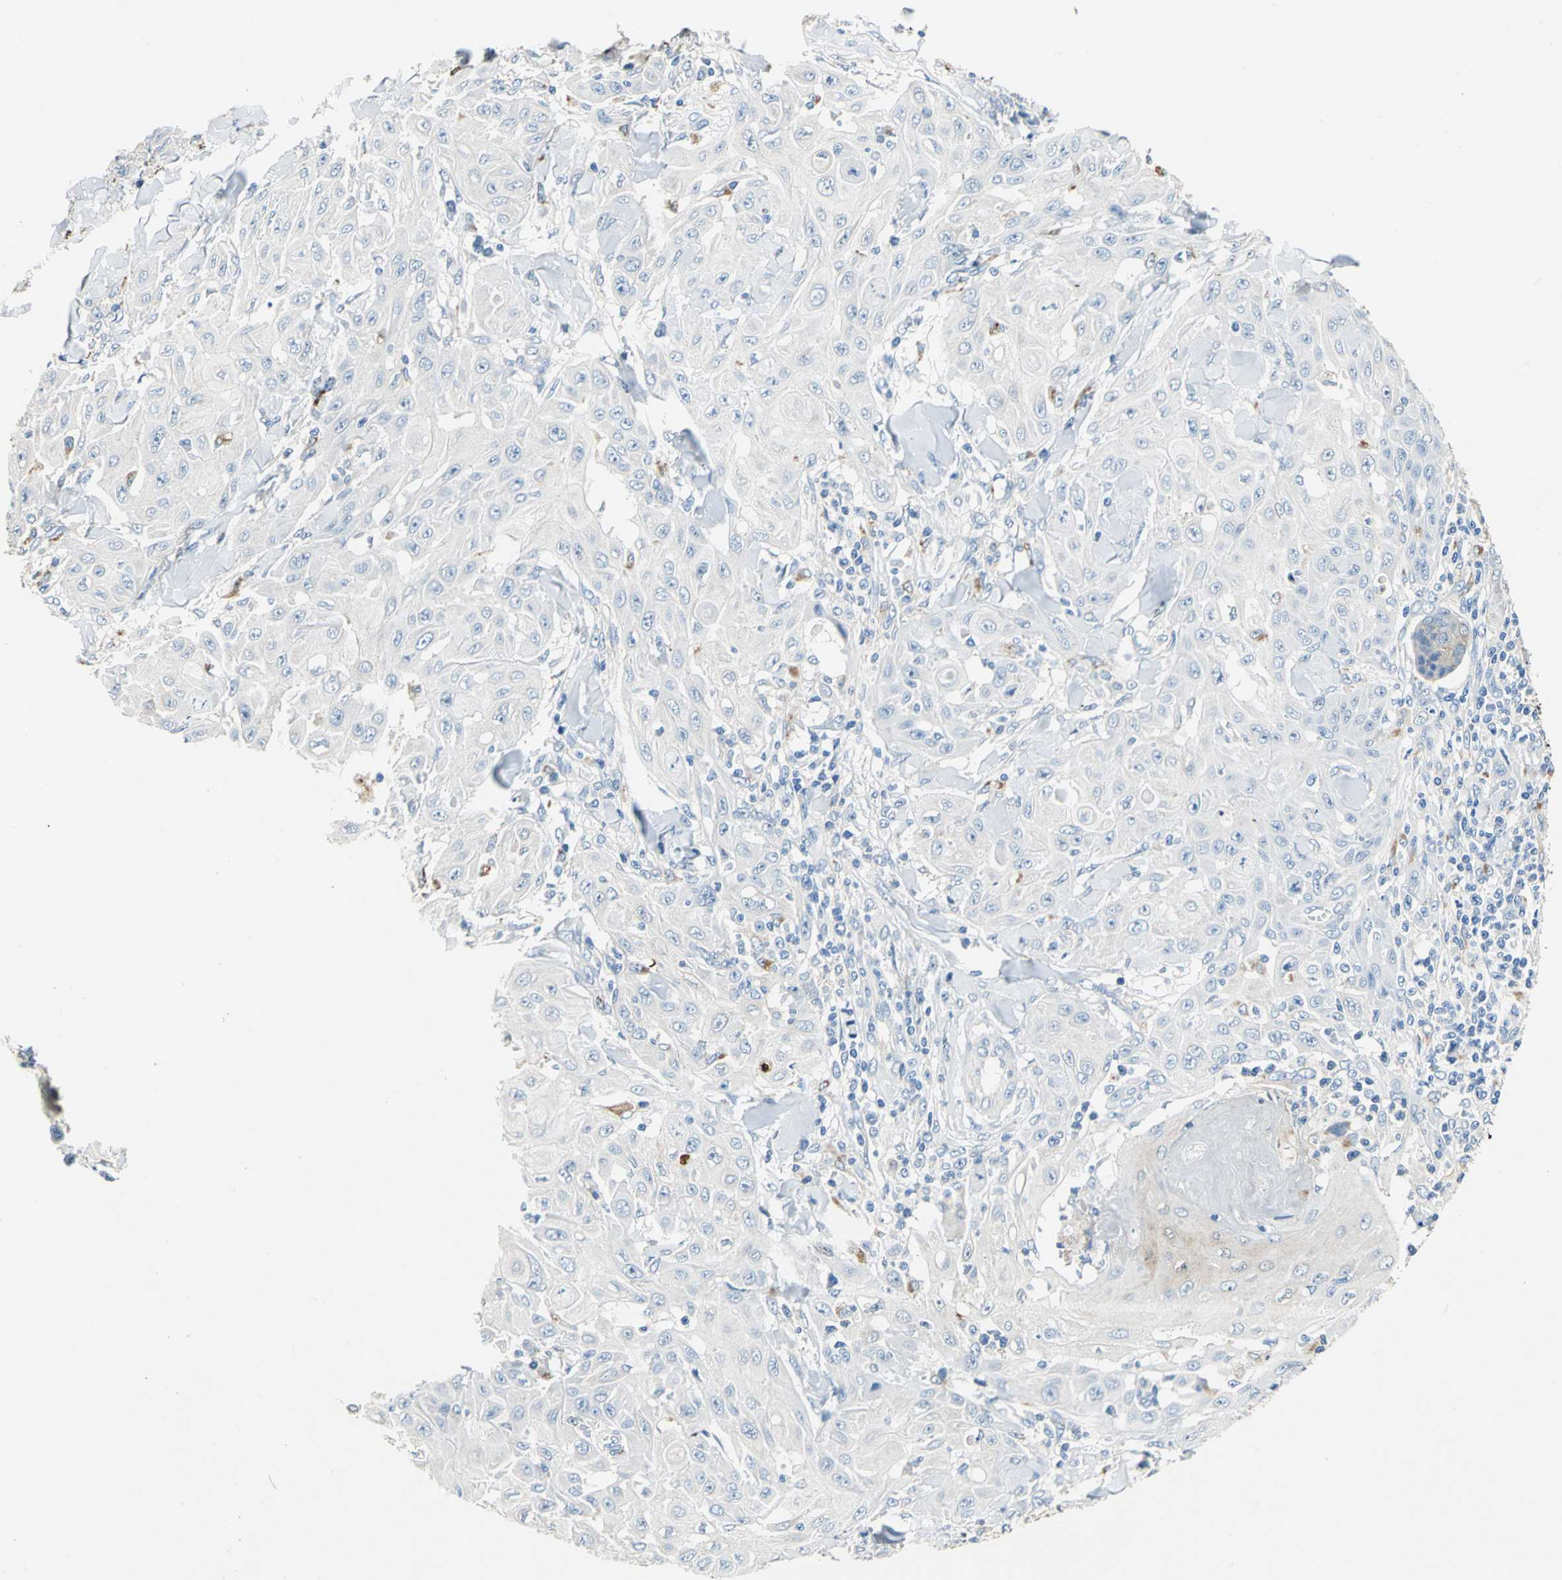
{"staining": {"intensity": "negative", "quantity": "none", "location": "none"}, "tissue": "skin cancer", "cell_type": "Tumor cells", "image_type": "cancer", "snomed": [{"axis": "morphology", "description": "Squamous cell carcinoma, NOS"}, {"axis": "topography", "description": "Skin"}], "caption": "Immunohistochemistry (IHC) micrograph of neoplastic tissue: skin cancer (squamous cell carcinoma) stained with DAB exhibits no significant protein staining in tumor cells.", "gene": "RASD2", "patient": {"sex": "male", "age": 24}}